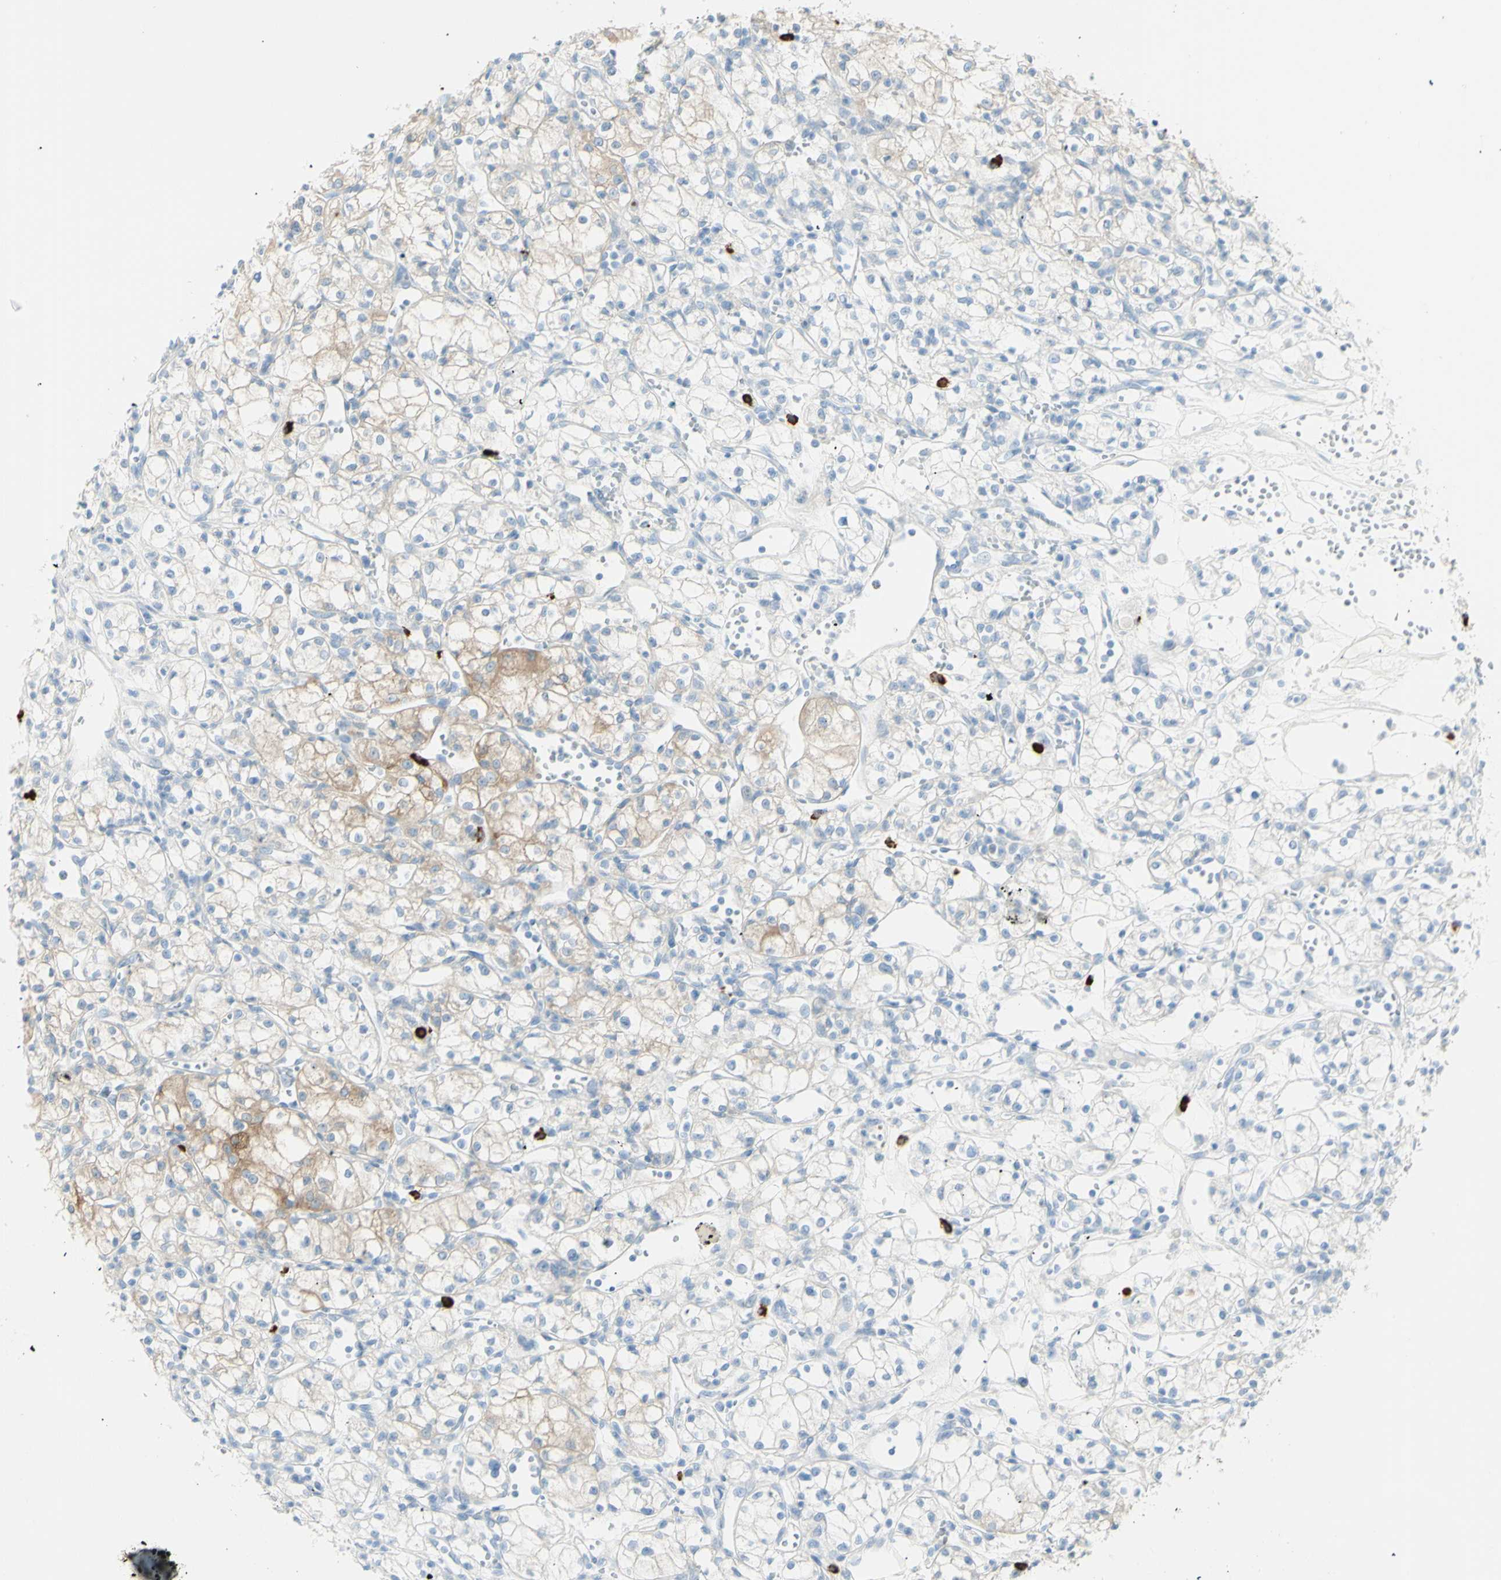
{"staining": {"intensity": "weak", "quantity": "<25%", "location": "cytoplasmic/membranous"}, "tissue": "renal cancer", "cell_type": "Tumor cells", "image_type": "cancer", "snomed": [{"axis": "morphology", "description": "Normal tissue, NOS"}, {"axis": "morphology", "description": "Adenocarcinoma, NOS"}, {"axis": "topography", "description": "Kidney"}], "caption": "Immunohistochemistry (IHC) micrograph of human renal cancer stained for a protein (brown), which shows no staining in tumor cells.", "gene": "LETM1", "patient": {"sex": "male", "age": 59}}